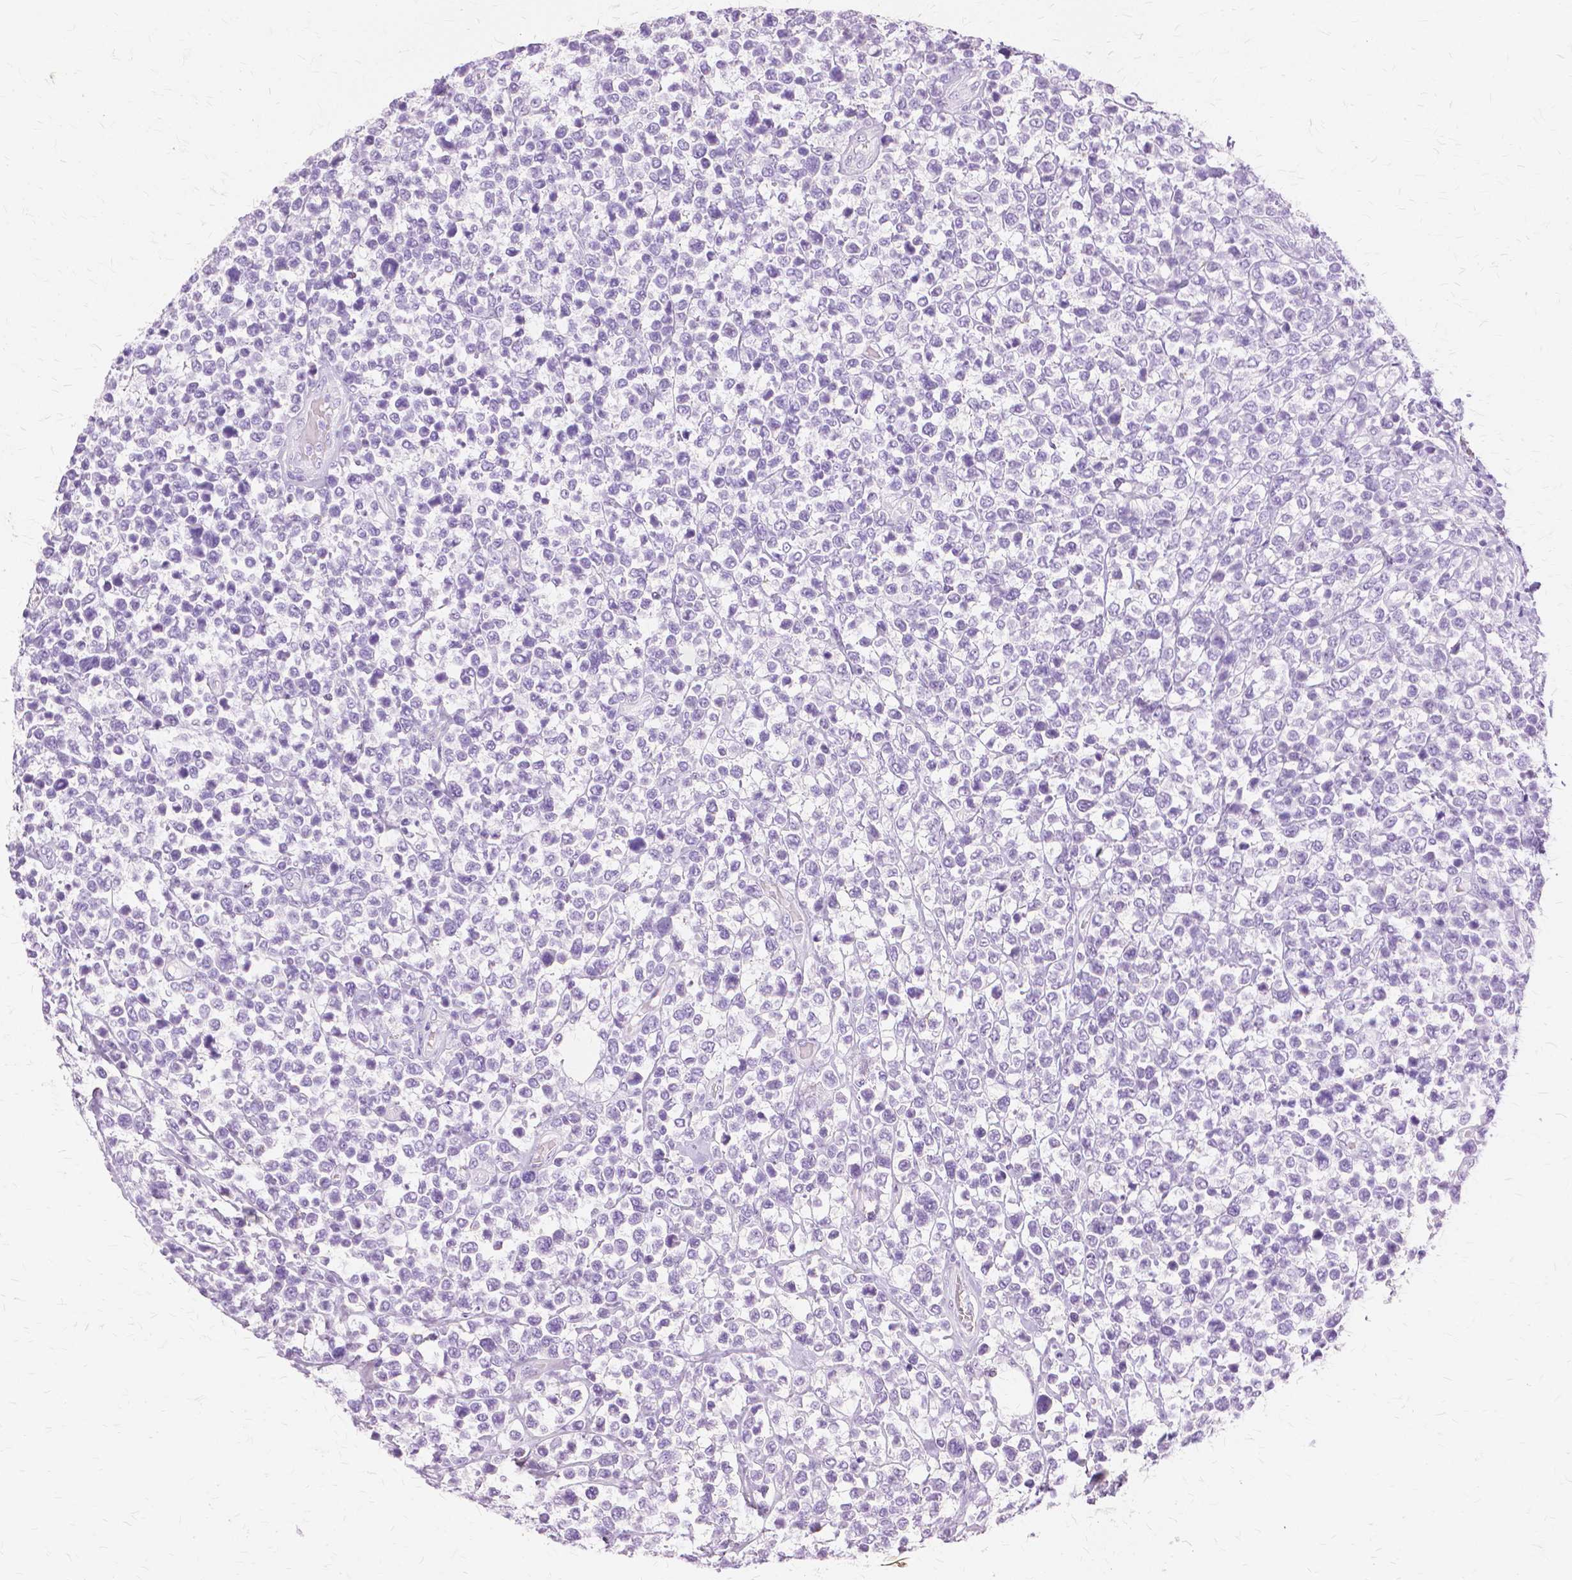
{"staining": {"intensity": "negative", "quantity": "none", "location": "none"}, "tissue": "lymphoma", "cell_type": "Tumor cells", "image_type": "cancer", "snomed": [{"axis": "morphology", "description": "Malignant lymphoma, non-Hodgkin's type, High grade"}, {"axis": "topography", "description": "Soft tissue"}], "caption": "Tumor cells are negative for brown protein staining in lymphoma. Nuclei are stained in blue.", "gene": "TGM1", "patient": {"sex": "female", "age": 56}}